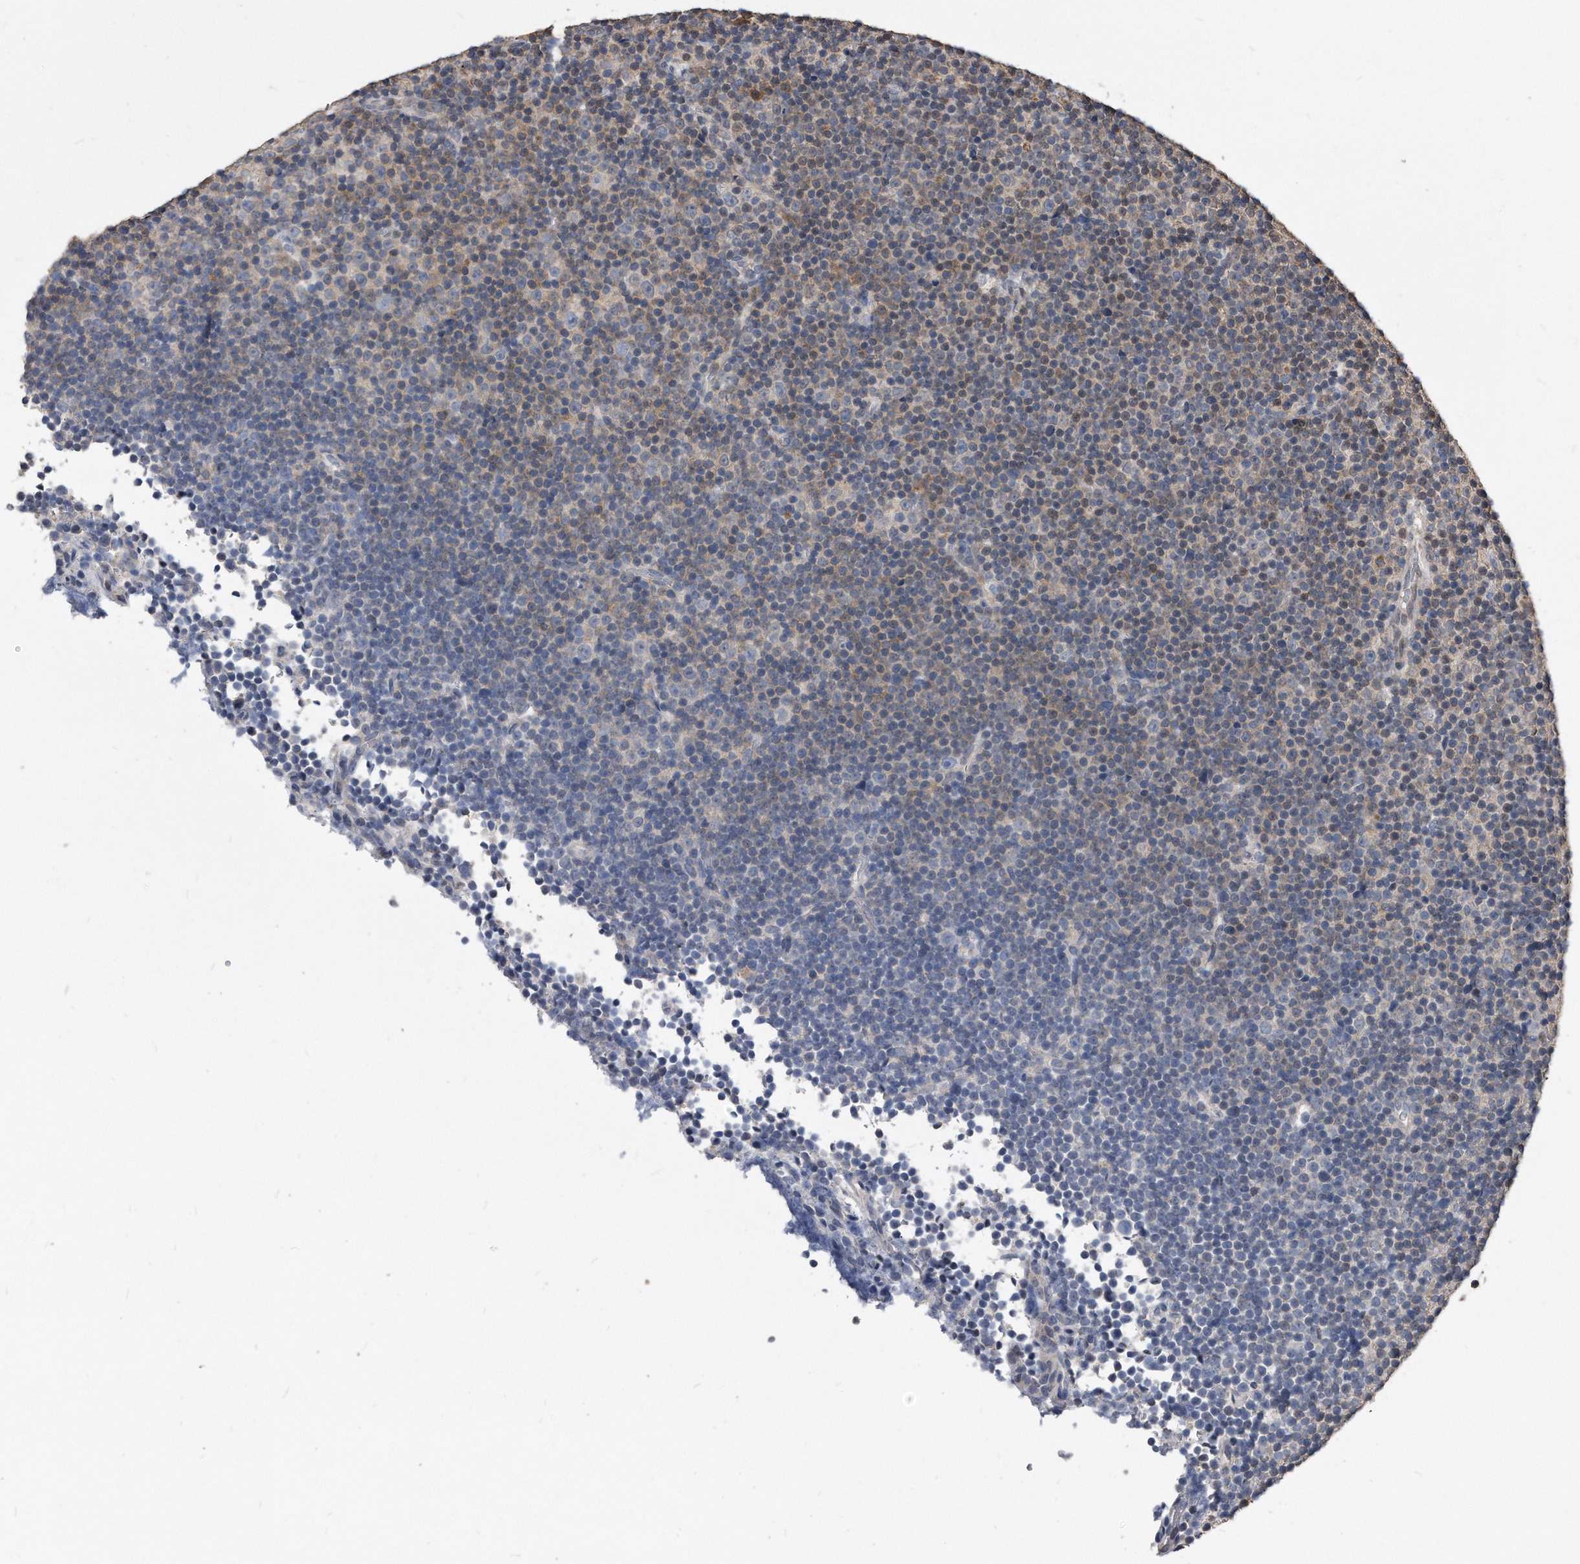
{"staining": {"intensity": "moderate", "quantity": "<25%", "location": "cytoplasmic/membranous"}, "tissue": "lymphoma", "cell_type": "Tumor cells", "image_type": "cancer", "snomed": [{"axis": "morphology", "description": "Malignant lymphoma, non-Hodgkin's type, Low grade"}, {"axis": "topography", "description": "Lymph node"}], "caption": "Protein analysis of malignant lymphoma, non-Hodgkin's type (low-grade) tissue exhibits moderate cytoplasmic/membranous positivity in approximately <25% of tumor cells.", "gene": "IL20RA", "patient": {"sex": "female", "age": 67}}